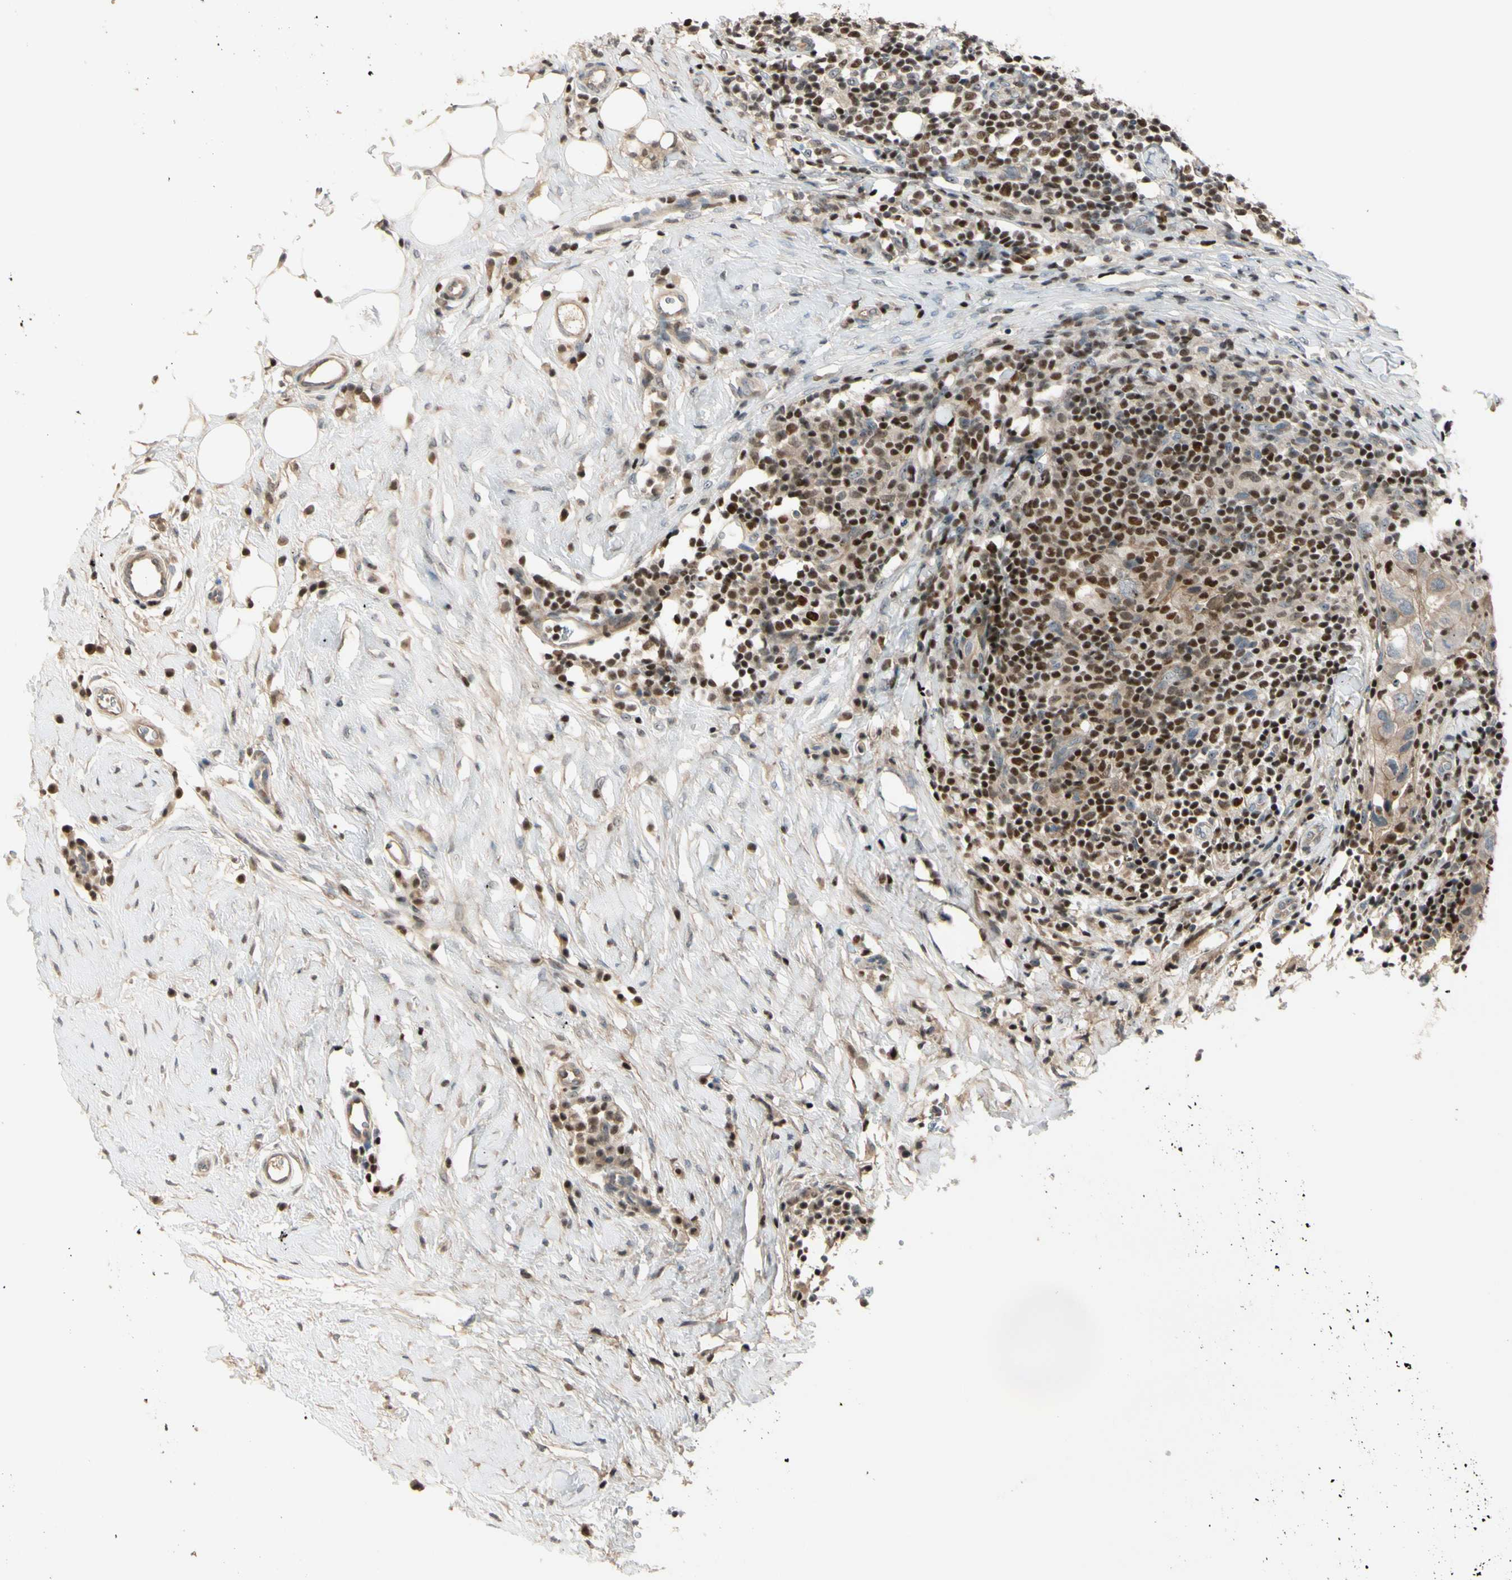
{"staining": {"intensity": "weak", "quantity": ">75%", "location": "cytoplasmic/membranous"}, "tissue": "breast cancer", "cell_type": "Tumor cells", "image_type": "cancer", "snomed": [{"axis": "morphology", "description": "Duct carcinoma"}, {"axis": "topography", "description": "Breast"}], "caption": "IHC photomicrograph of breast cancer (intraductal carcinoma) stained for a protein (brown), which shows low levels of weak cytoplasmic/membranous positivity in about >75% of tumor cells.", "gene": "NFYA", "patient": {"sex": "female", "age": 37}}